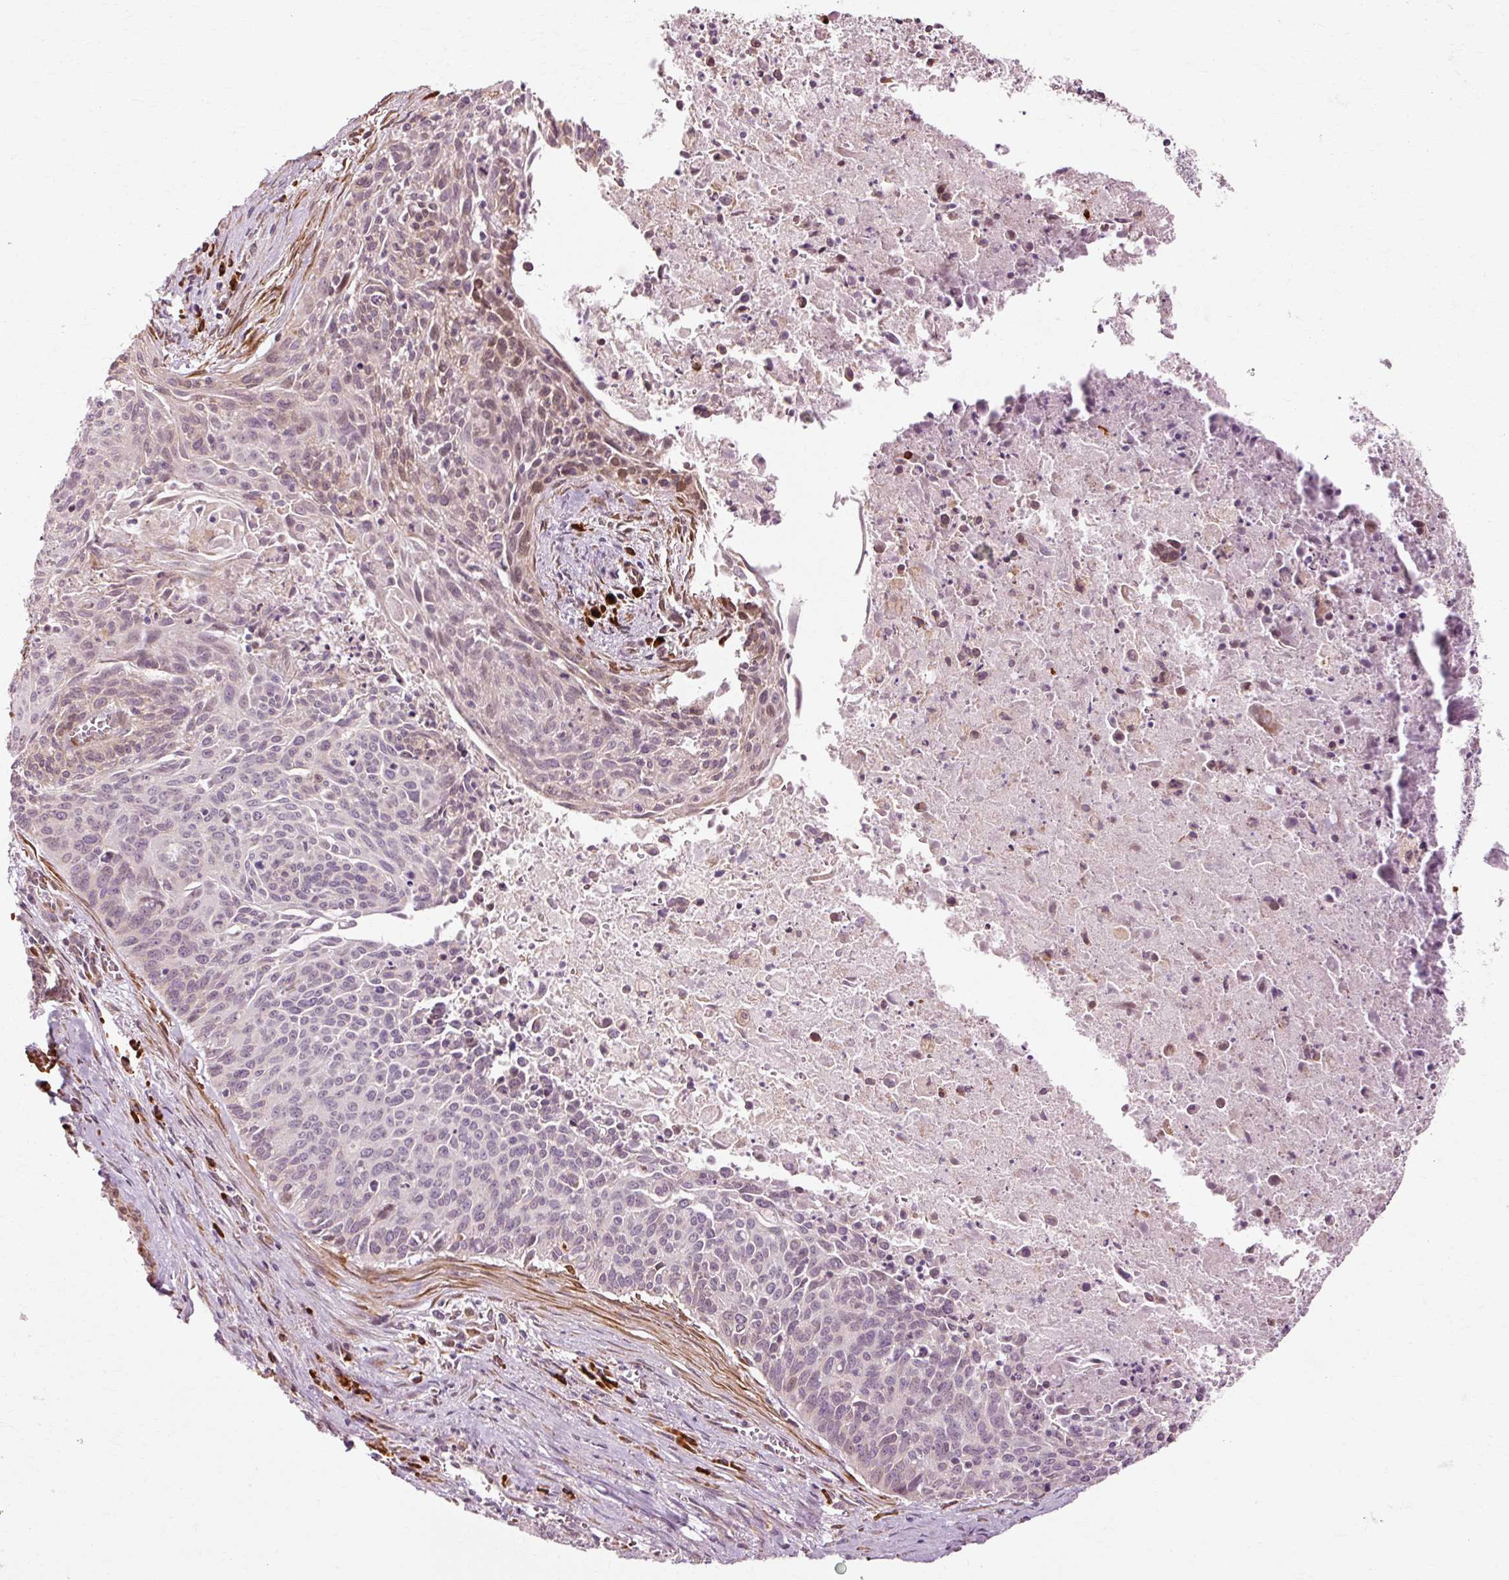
{"staining": {"intensity": "weak", "quantity": "<25%", "location": "cytoplasmic/membranous"}, "tissue": "cervical cancer", "cell_type": "Tumor cells", "image_type": "cancer", "snomed": [{"axis": "morphology", "description": "Squamous cell carcinoma, NOS"}, {"axis": "topography", "description": "Cervix"}], "caption": "A histopathology image of human cervical cancer is negative for staining in tumor cells.", "gene": "RGPD5", "patient": {"sex": "female", "age": 55}}